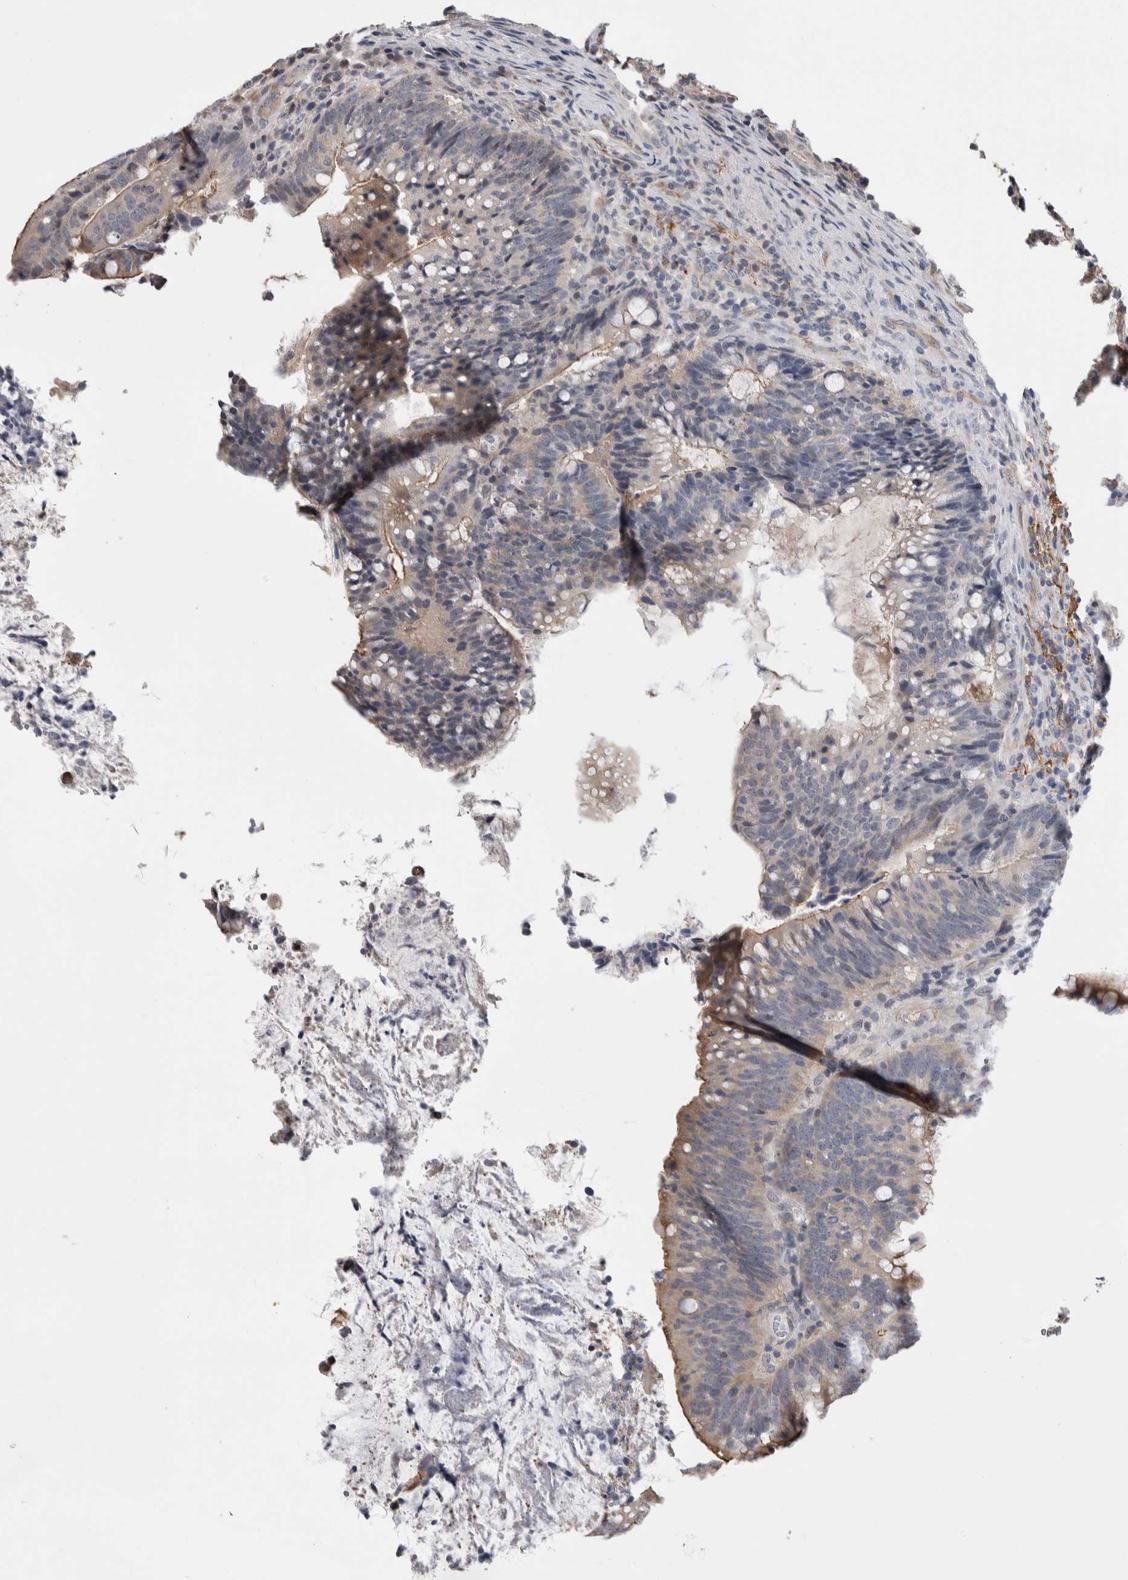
{"staining": {"intensity": "moderate", "quantity": "<25%", "location": "cytoplasmic/membranous"}, "tissue": "colorectal cancer", "cell_type": "Tumor cells", "image_type": "cancer", "snomed": [{"axis": "morphology", "description": "Adenocarcinoma, NOS"}, {"axis": "topography", "description": "Colon"}], "caption": "Brown immunohistochemical staining in human colorectal cancer (adenocarcinoma) exhibits moderate cytoplasmic/membranous staining in approximately <25% of tumor cells.", "gene": "ZBTB49", "patient": {"sex": "female", "age": 66}}